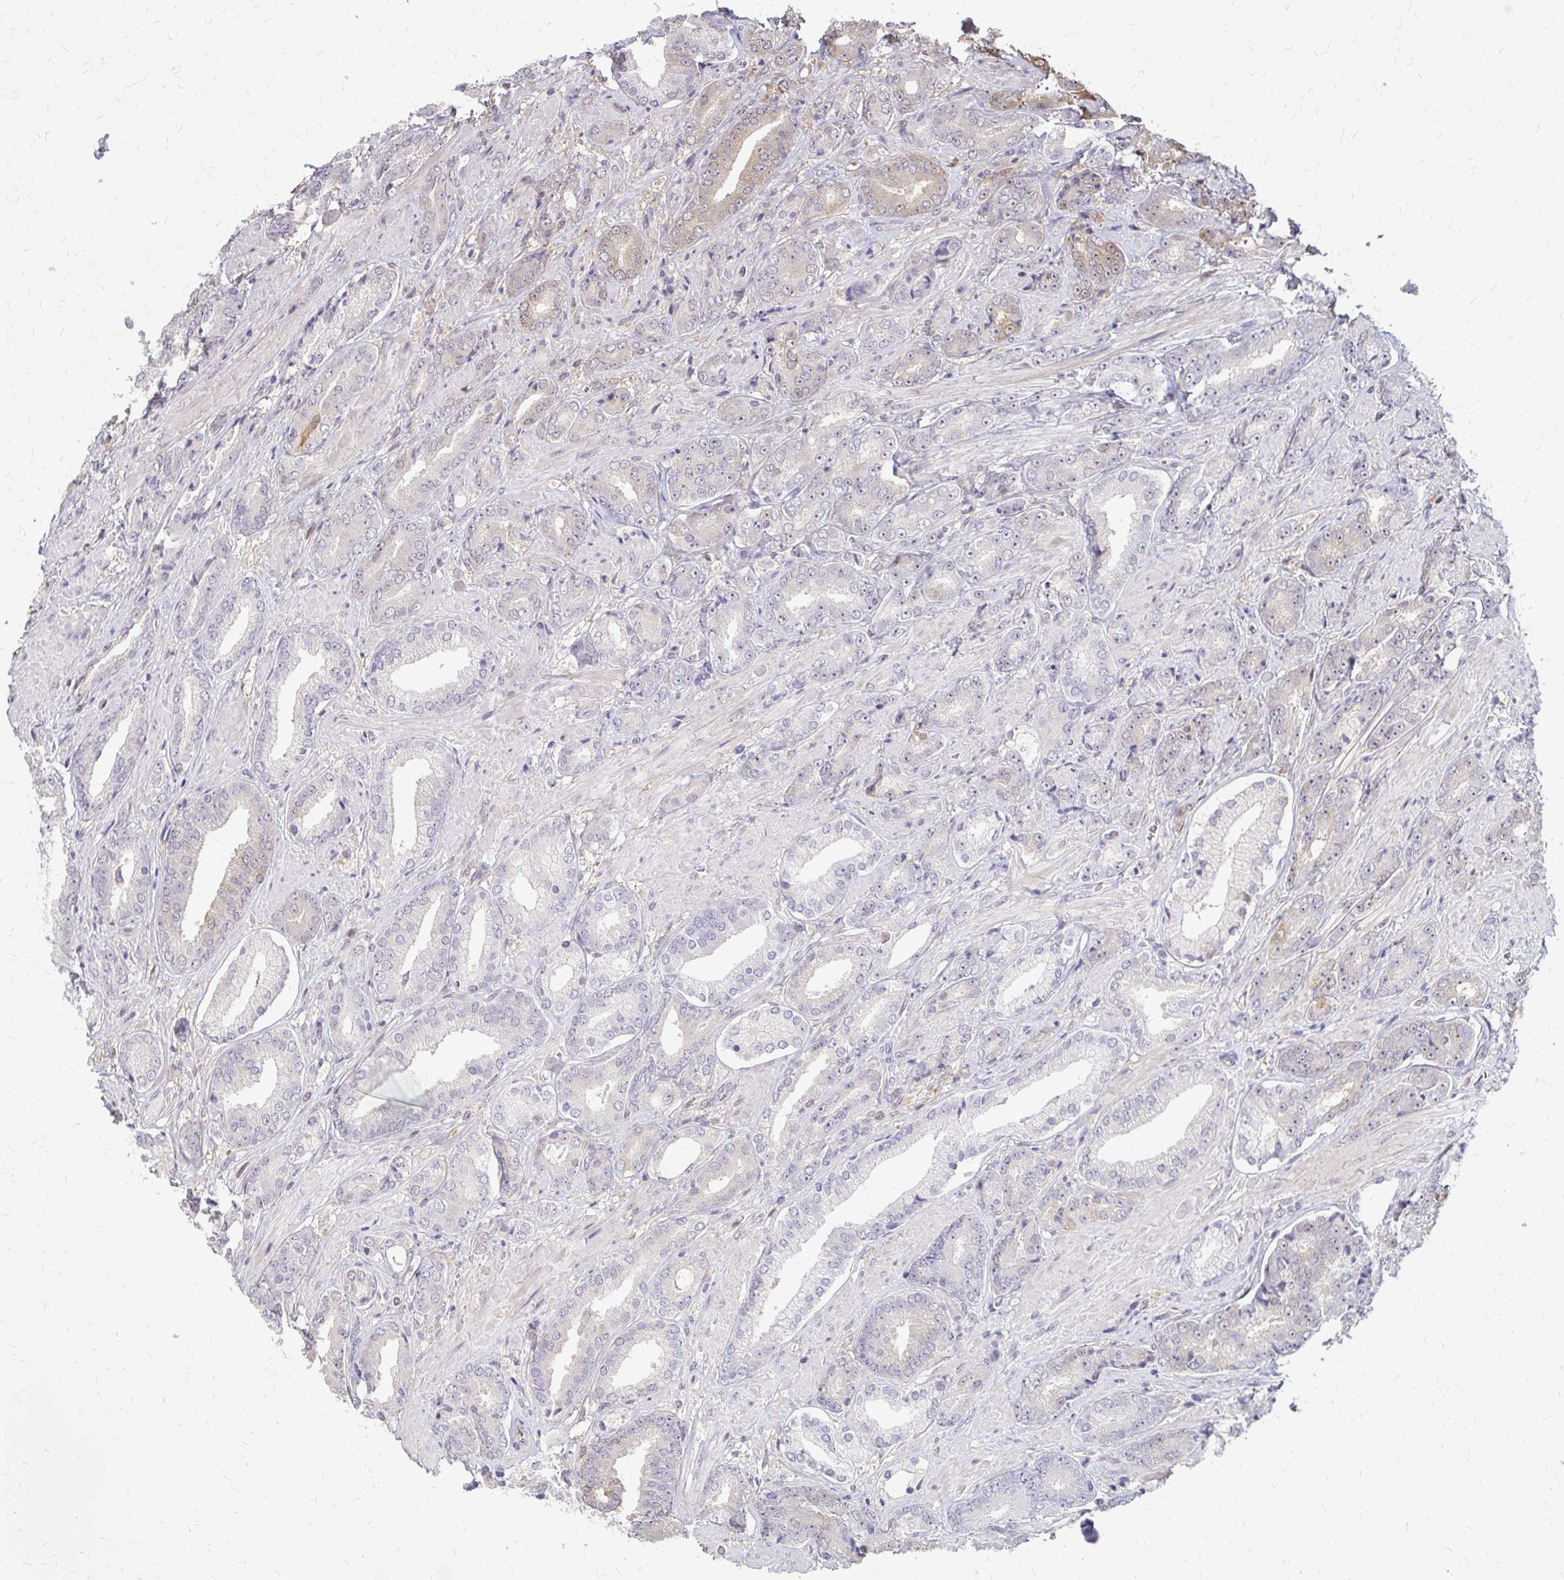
{"staining": {"intensity": "negative", "quantity": "none", "location": "none"}, "tissue": "prostate cancer", "cell_type": "Tumor cells", "image_type": "cancer", "snomed": [{"axis": "morphology", "description": "Adenocarcinoma, High grade"}, {"axis": "topography", "description": "Prostate"}], "caption": "DAB immunohistochemical staining of high-grade adenocarcinoma (prostate) exhibits no significant staining in tumor cells.", "gene": "ZNF34", "patient": {"sex": "male", "age": 56}}